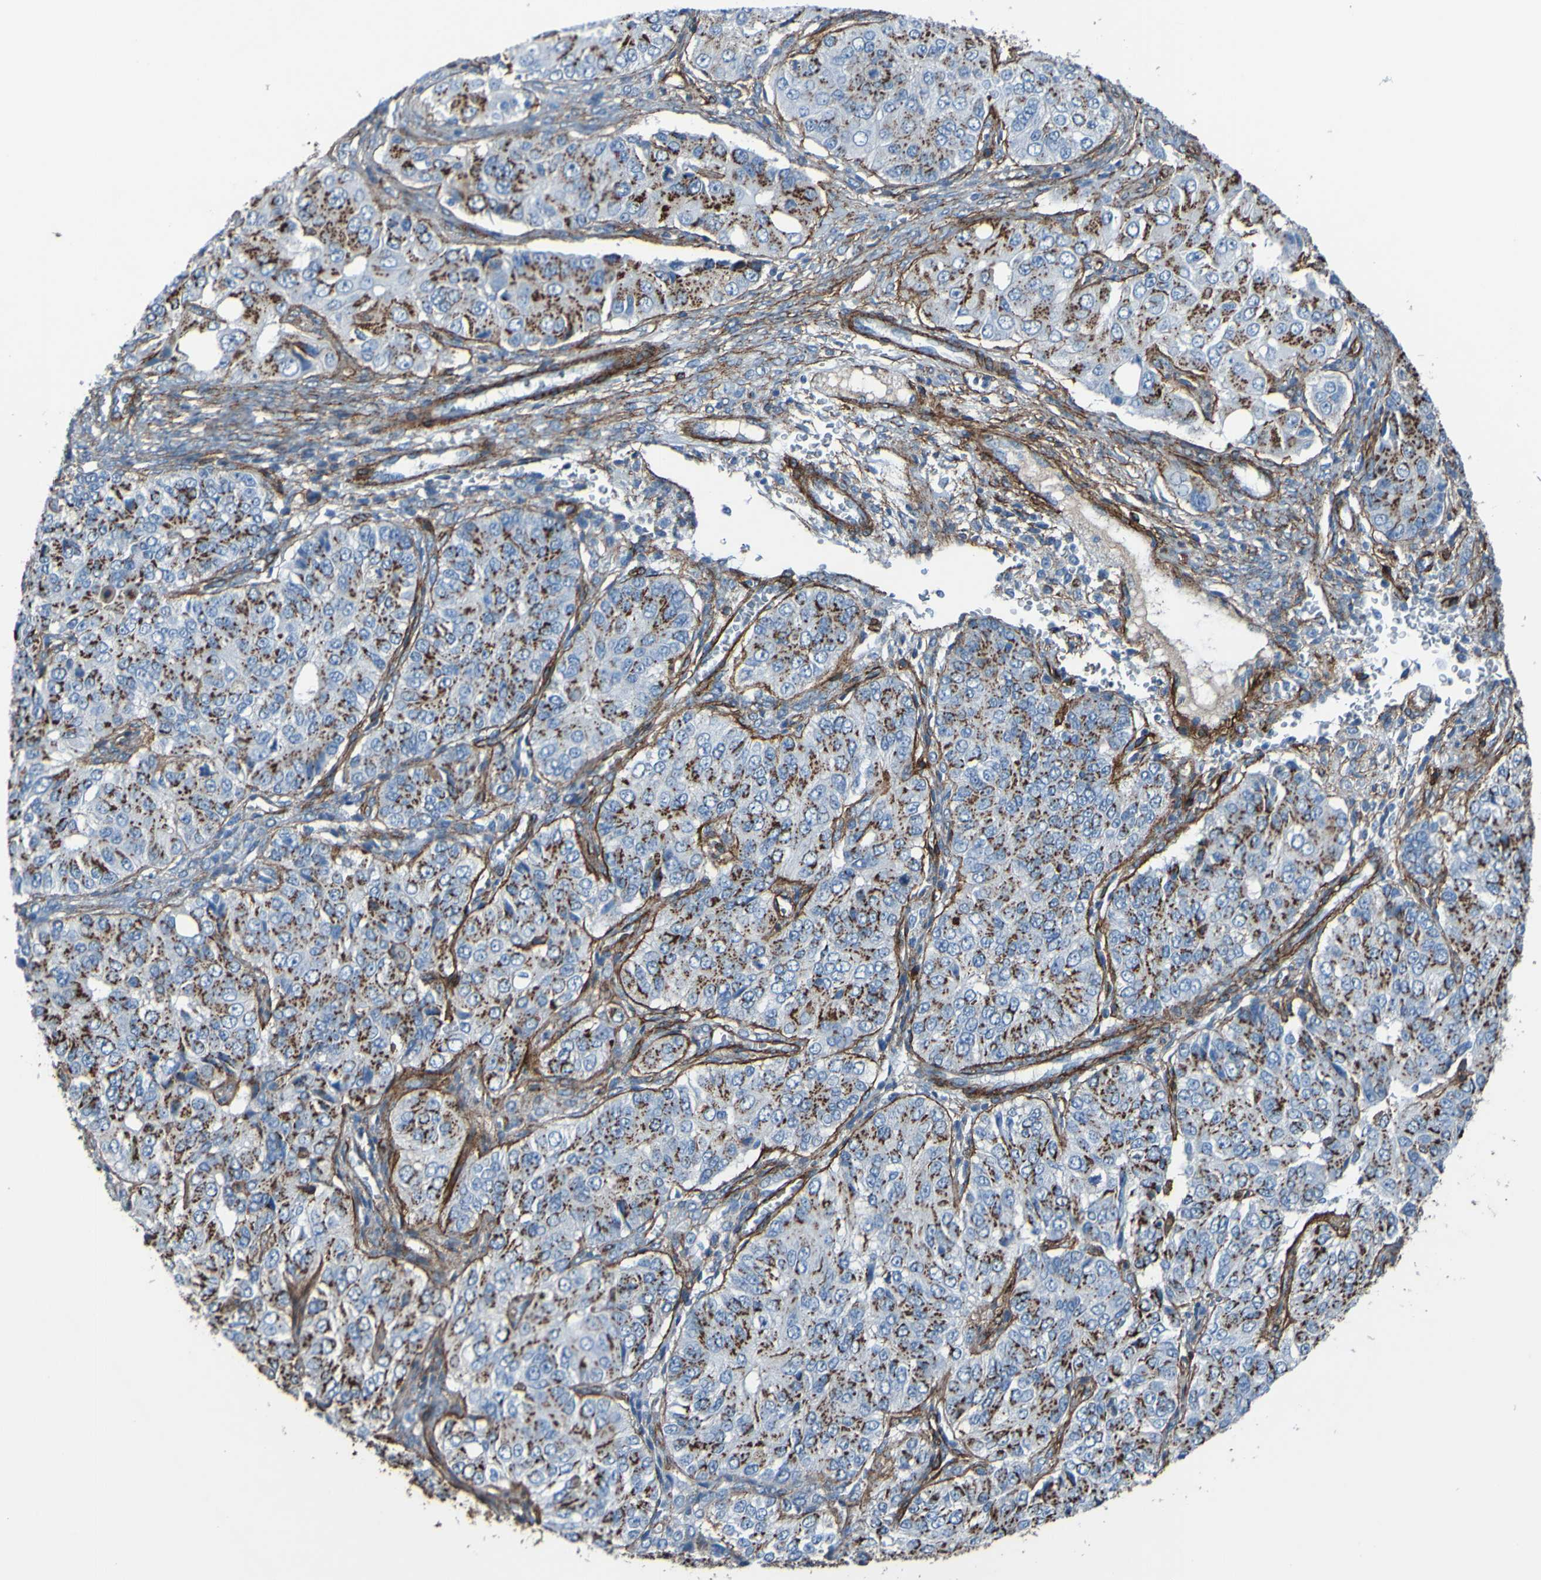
{"staining": {"intensity": "strong", "quantity": "25%-75%", "location": "cytoplasmic/membranous"}, "tissue": "ovarian cancer", "cell_type": "Tumor cells", "image_type": "cancer", "snomed": [{"axis": "morphology", "description": "Carcinoma, endometroid"}, {"axis": "topography", "description": "Ovary"}], "caption": "IHC photomicrograph of neoplastic tissue: human ovarian endometroid carcinoma stained using immunohistochemistry (IHC) displays high levels of strong protein expression localized specifically in the cytoplasmic/membranous of tumor cells, appearing as a cytoplasmic/membranous brown color.", "gene": "COL4A2", "patient": {"sex": "female", "age": 51}}